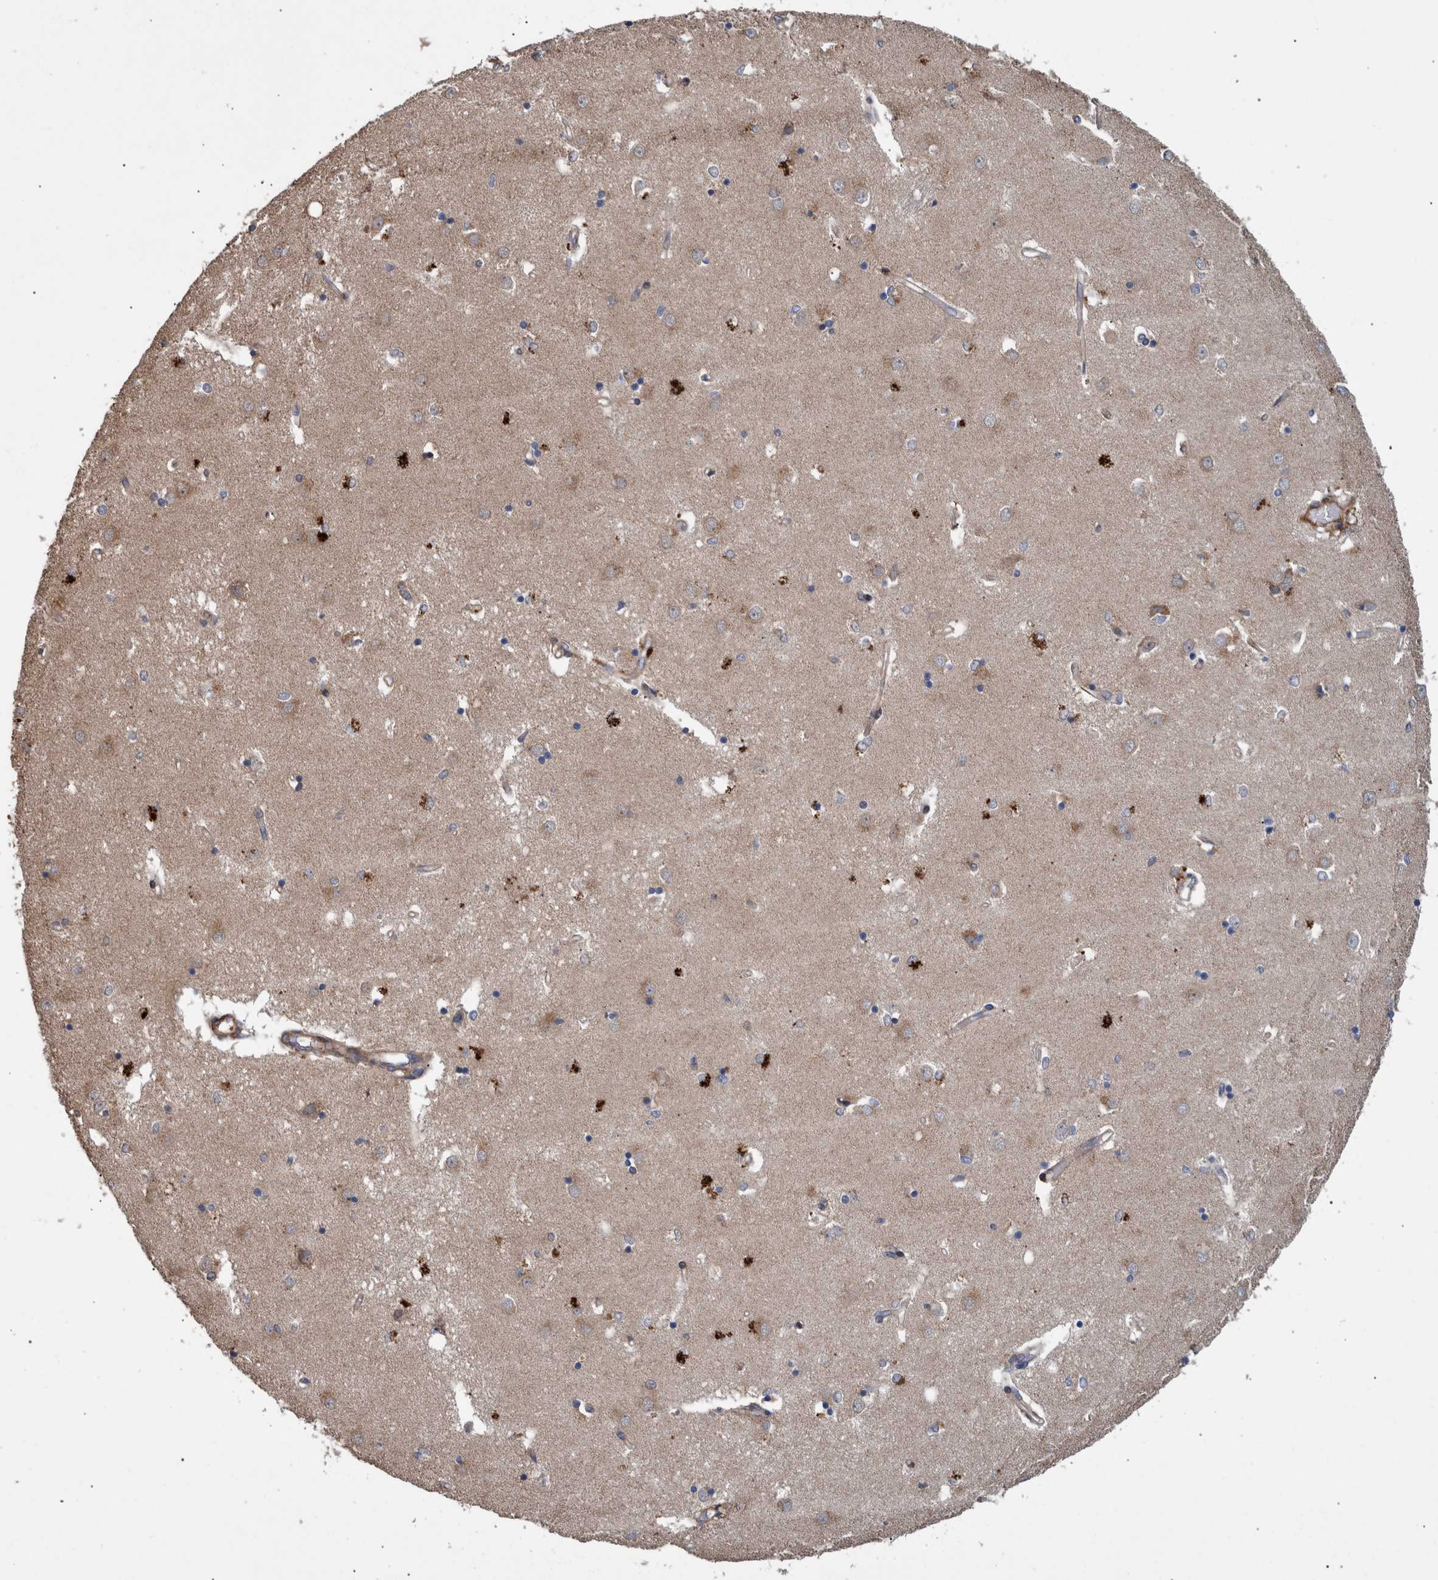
{"staining": {"intensity": "weak", "quantity": "<25%", "location": "cytoplasmic/membranous"}, "tissue": "caudate", "cell_type": "Glial cells", "image_type": "normal", "snomed": [{"axis": "morphology", "description": "Normal tissue, NOS"}, {"axis": "topography", "description": "Lateral ventricle wall"}], "caption": "High magnification brightfield microscopy of unremarkable caudate stained with DAB (3,3'-diaminobenzidine) (brown) and counterstained with hematoxylin (blue): glial cells show no significant staining. Brightfield microscopy of immunohistochemistry stained with DAB (3,3'-diaminobenzidine) (brown) and hematoxylin (blue), captured at high magnification.", "gene": "B3GNTL1", "patient": {"sex": "male", "age": 45}}